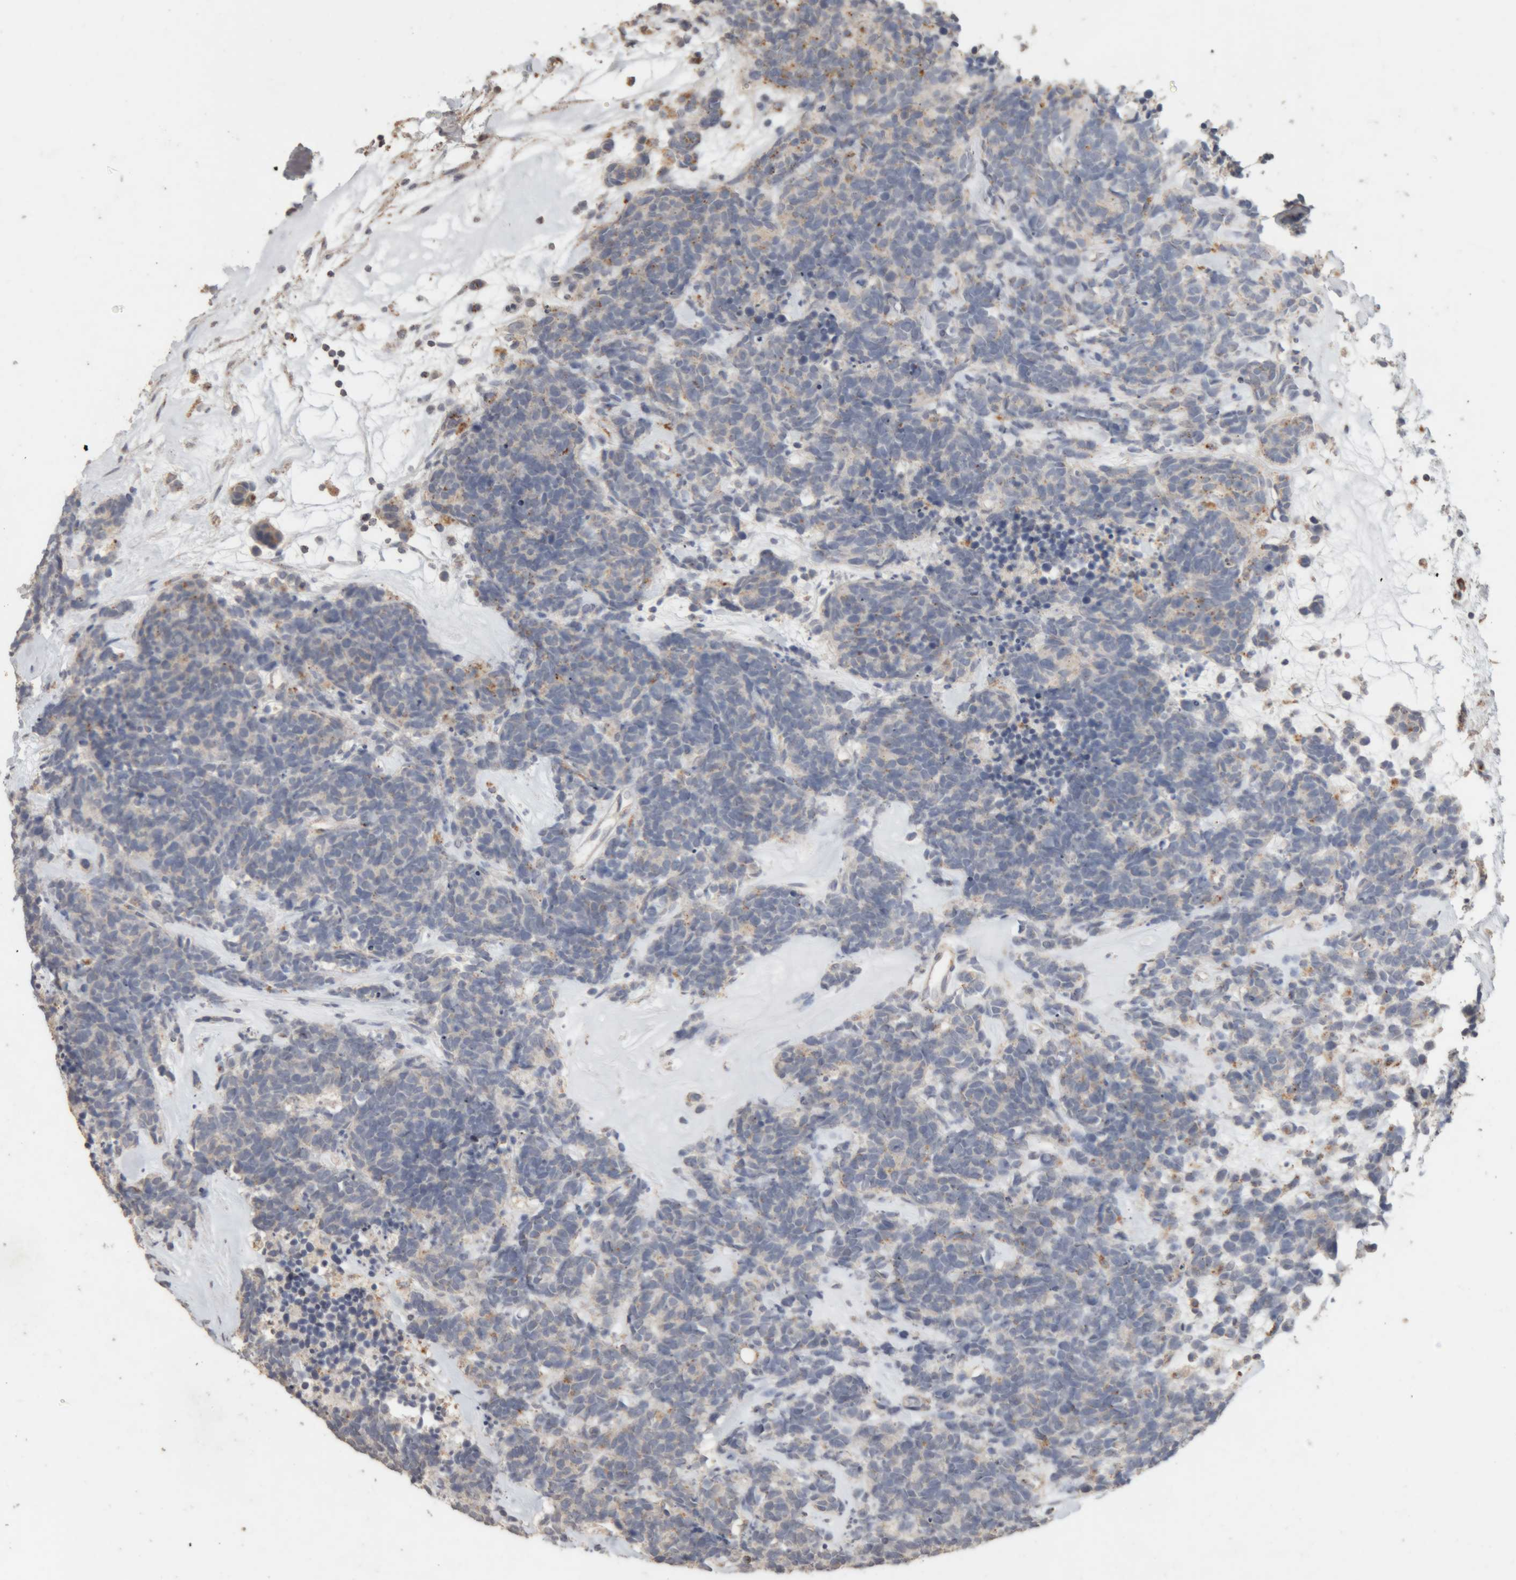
{"staining": {"intensity": "negative", "quantity": "none", "location": "none"}, "tissue": "carcinoid", "cell_type": "Tumor cells", "image_type": "cancer", "snomed": [{"axis": "morphology", "description": "Carcinoma, NOS"}, {"axis": "morphology", "description": "Carcinoid, malignant, NOS"}, {"axis": "topography", "description": "Urinary bladder"}], "caption": "Immunohistochemistry micrograph of carcinoma stained for a protein (brown), which displays no positivity in tumor cells.", "gene": "ARSA", "patient": {"sex": "male", "age": 57}}